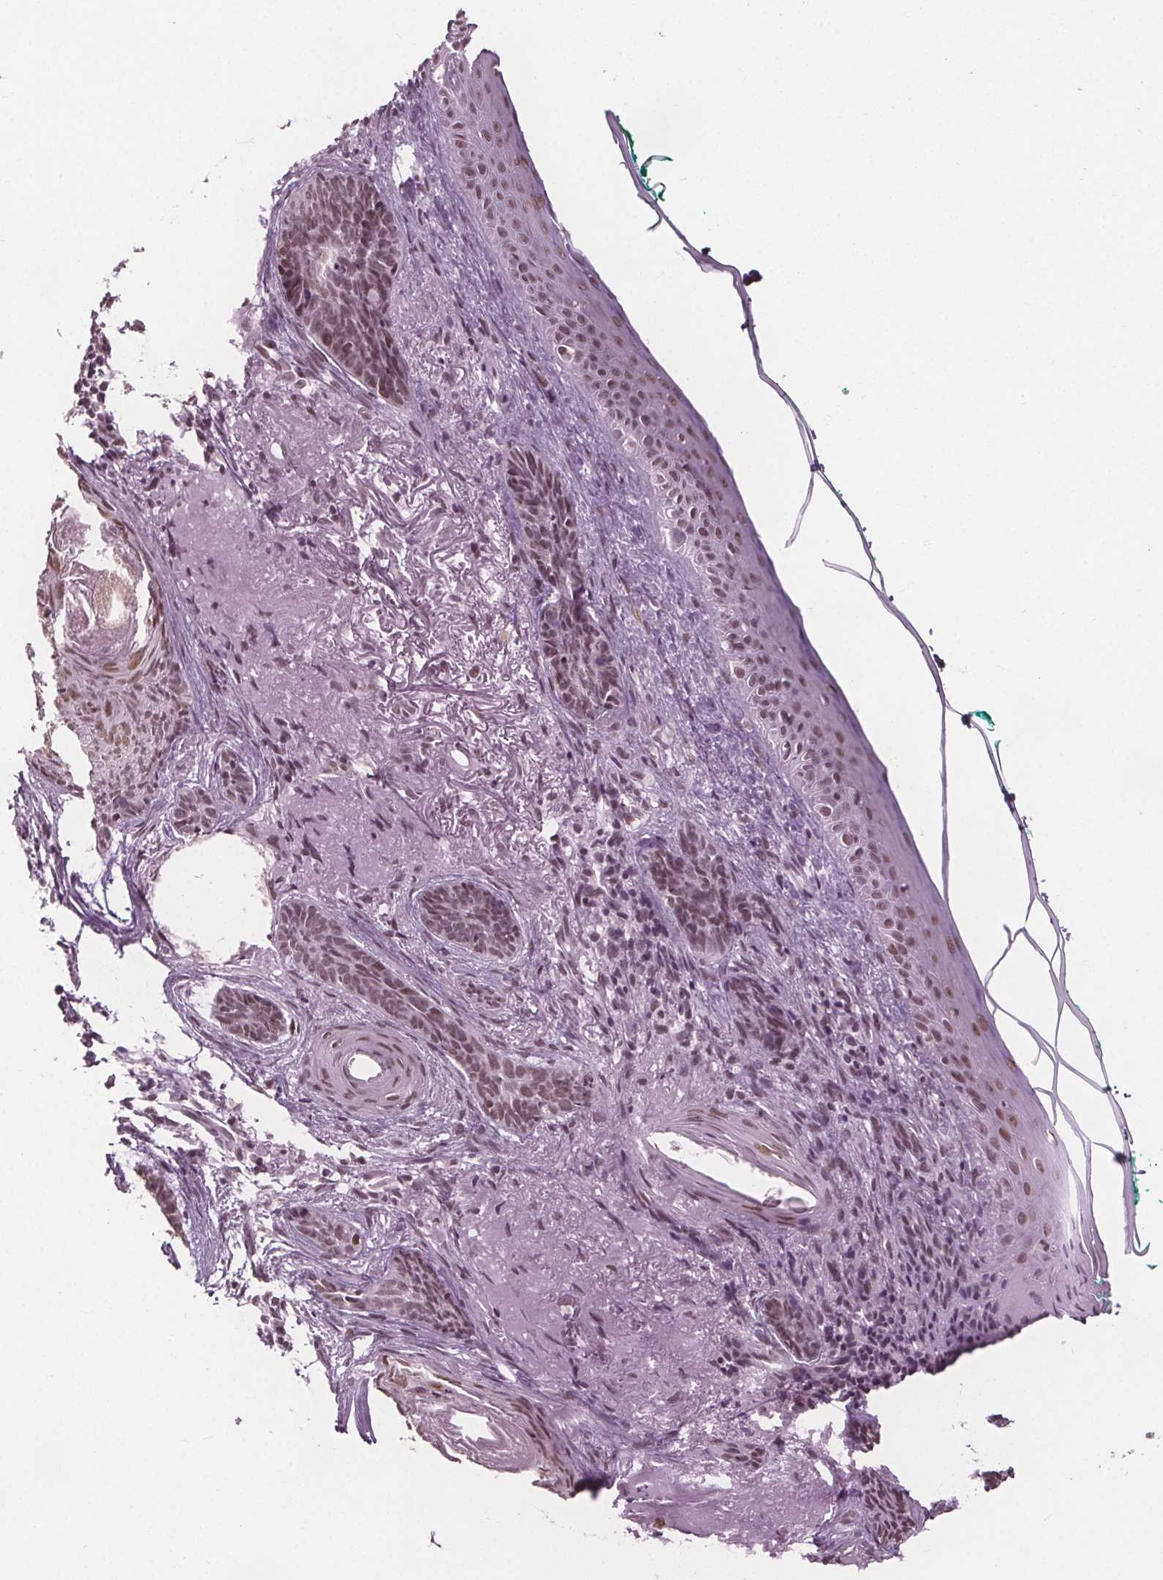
{"staining": {"intensity": "moderate", "quantity": ">75%", "location": "nuclear"}, "tissue": "skin cancer", "cell_type": "Tumor cells", "image_type": "cancer", "snomed": [{"axis": "morphology", "description": "Basal cell carcinoma"}, {"axis": "topography", "description": "Skin"}], "caption": "A brown stain highlights moderate nuclear expression of a protein in human skin cancer (basal cell carcinoma) tumor cells.", "gene": "IWS1", "patient": {"sex": "female", "age": 78}}